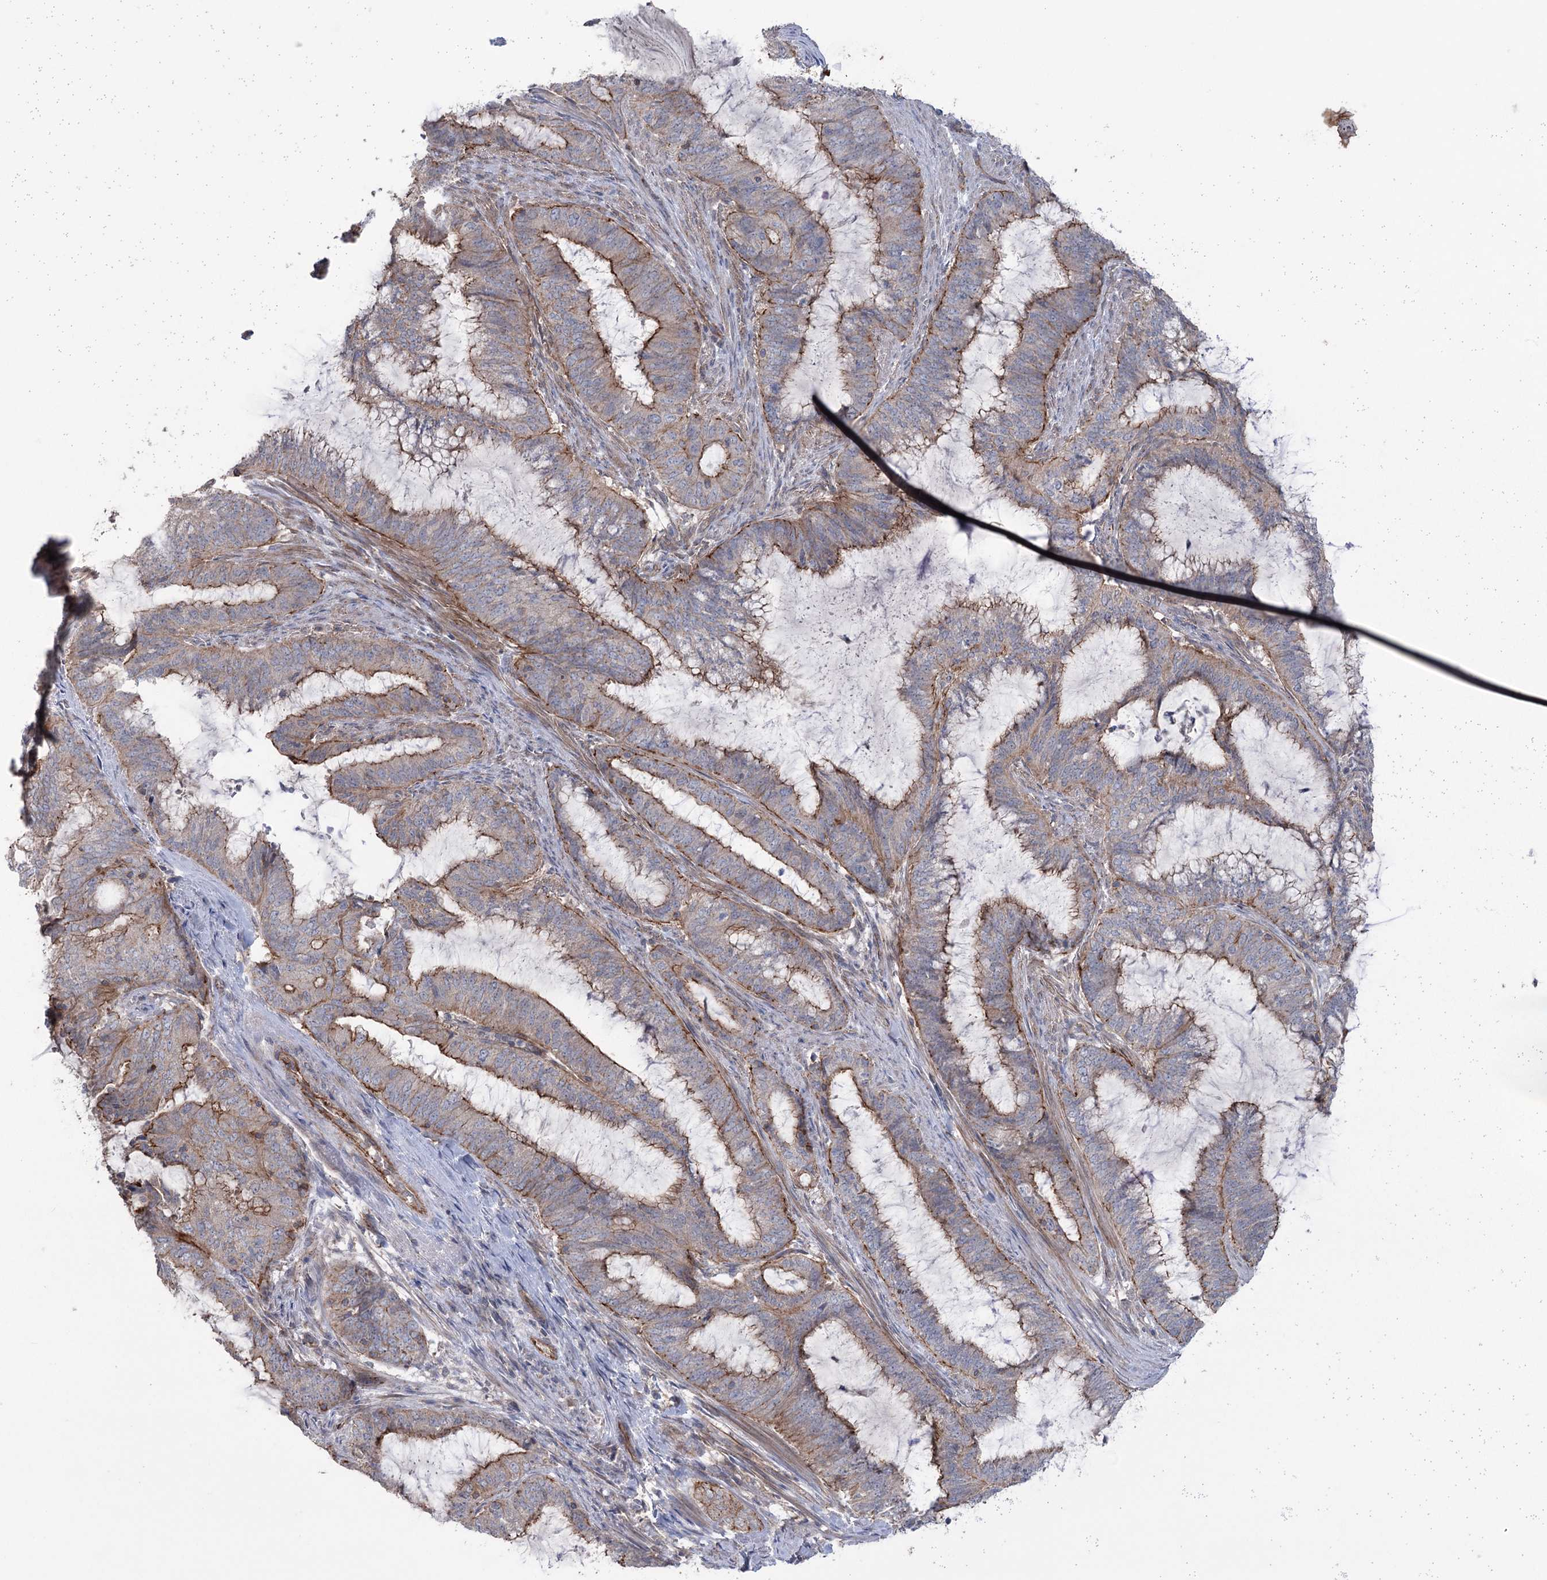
{"staining": {"intensity": "moderate", "quantity": "25%-75%", "location": "cytoplasmic/membranous"}, "tissue": "endometrial cancer", "cell_type": "Tumor cells", "image_type": "cancer", "snomed": [{"axis": "morphology", "description": "Adenocarcinoma, NOS"}, {"axis": "topography", "description": "Endometrium"}], "caption": "Human endometrial cancer stained for a protein (brown) exhibits moderate cytoplasmic/membranous positive expression in about 25%-75% of tumor cells.", "gene": "TRIM71", "patient": {"sex": "female", "age": 51}}